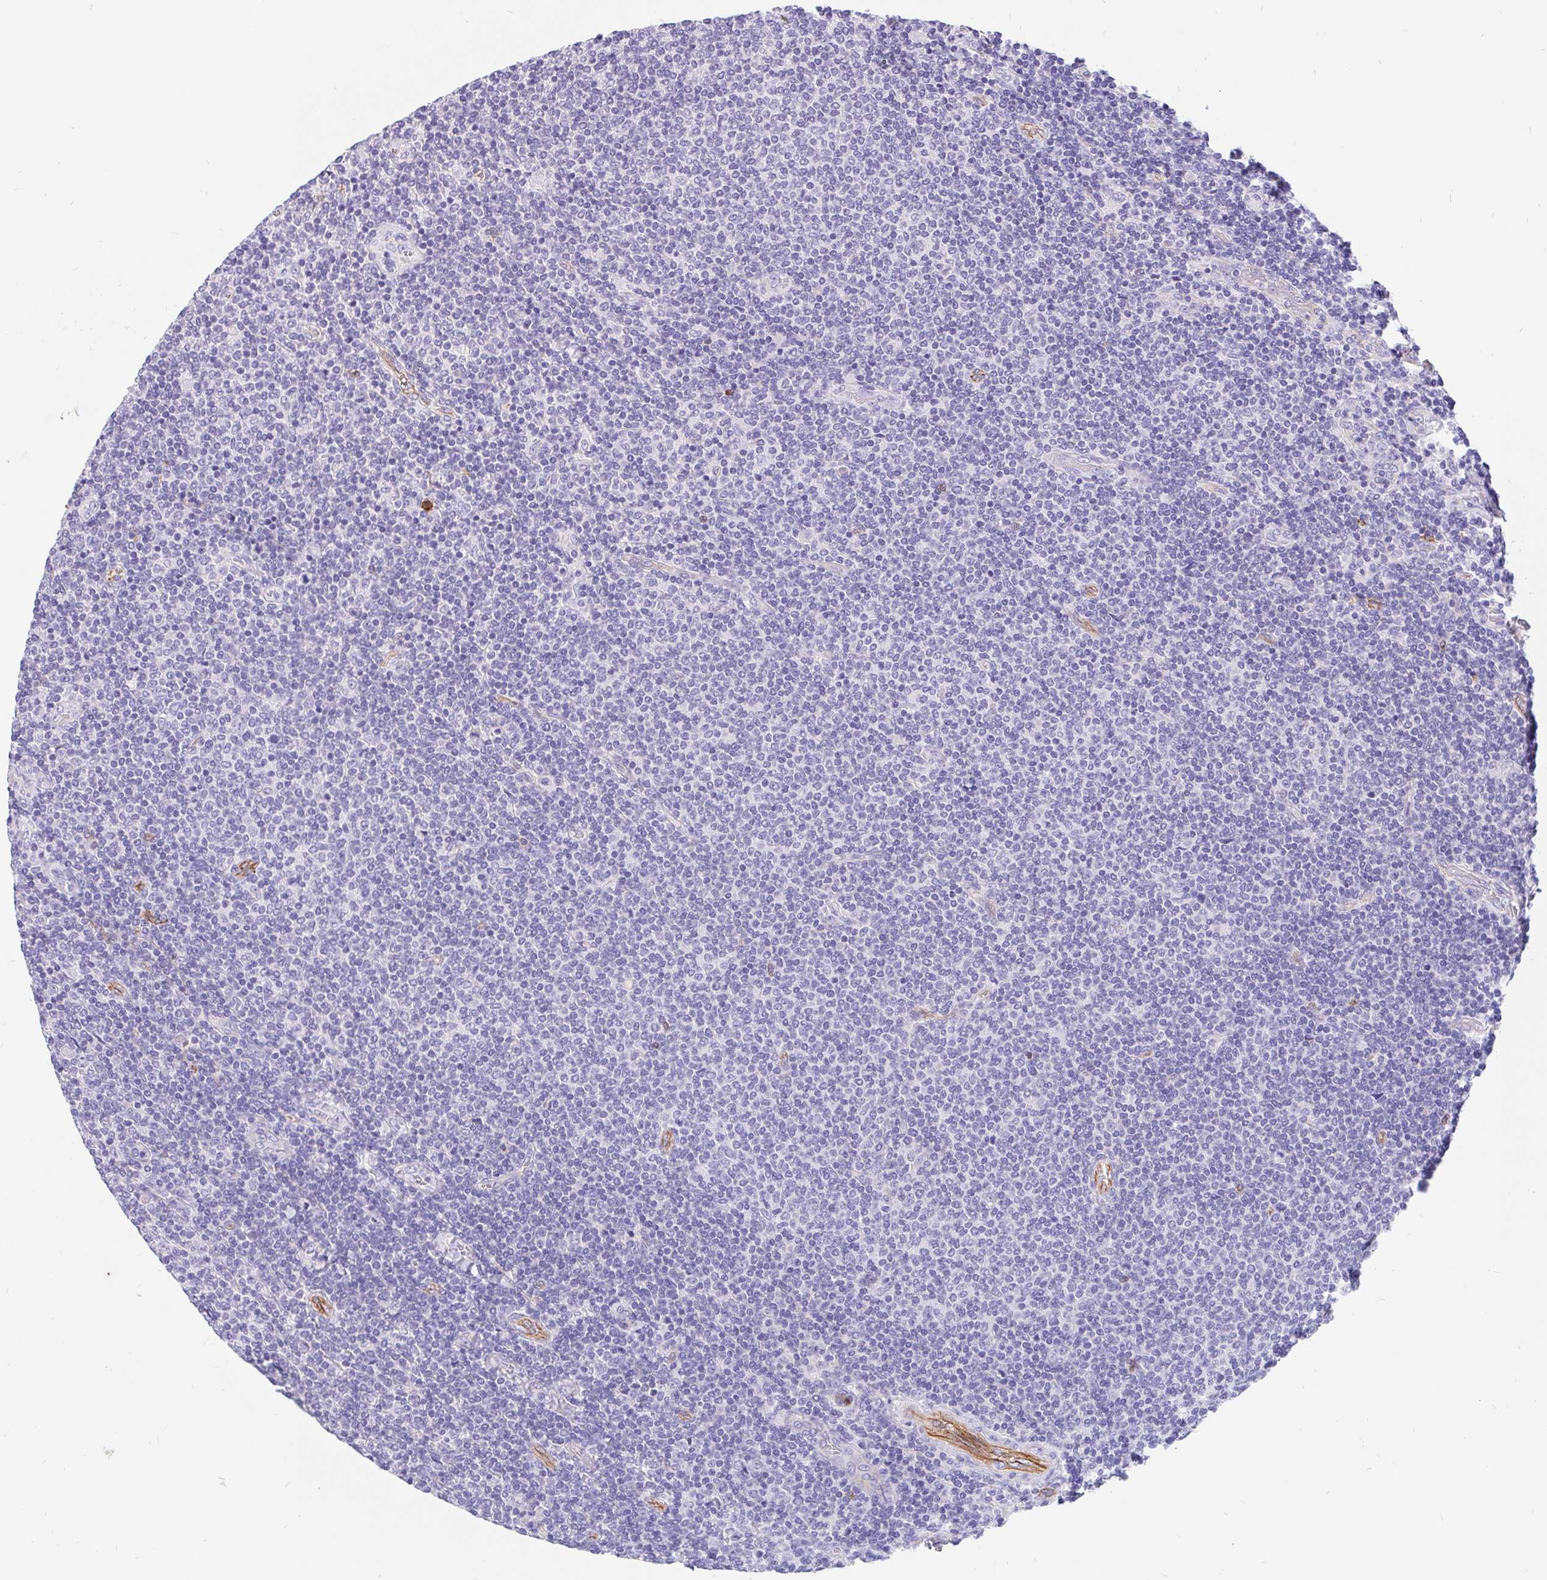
{"staining": {"intensity": "negative", "quantity": "none", "location": "none"}, "tissue": "lymphoma", "cell_type": "Tumor cells", "image_type": "cancer", "snomed": [{"axis": "morphology", "description": "Malignant lymphoma, non-Hodgkin's type, Low grade"}, {"axis": "topography", "description": "Lymph node"}], "caption": "Low-grade malignant lymphoma, non-Hodgkin's type was stained to show a protein in brown. There is no significant expression in tumor cells.", "gene": "LIMCH1", "patient": {"sex": "male", "age": 52}}